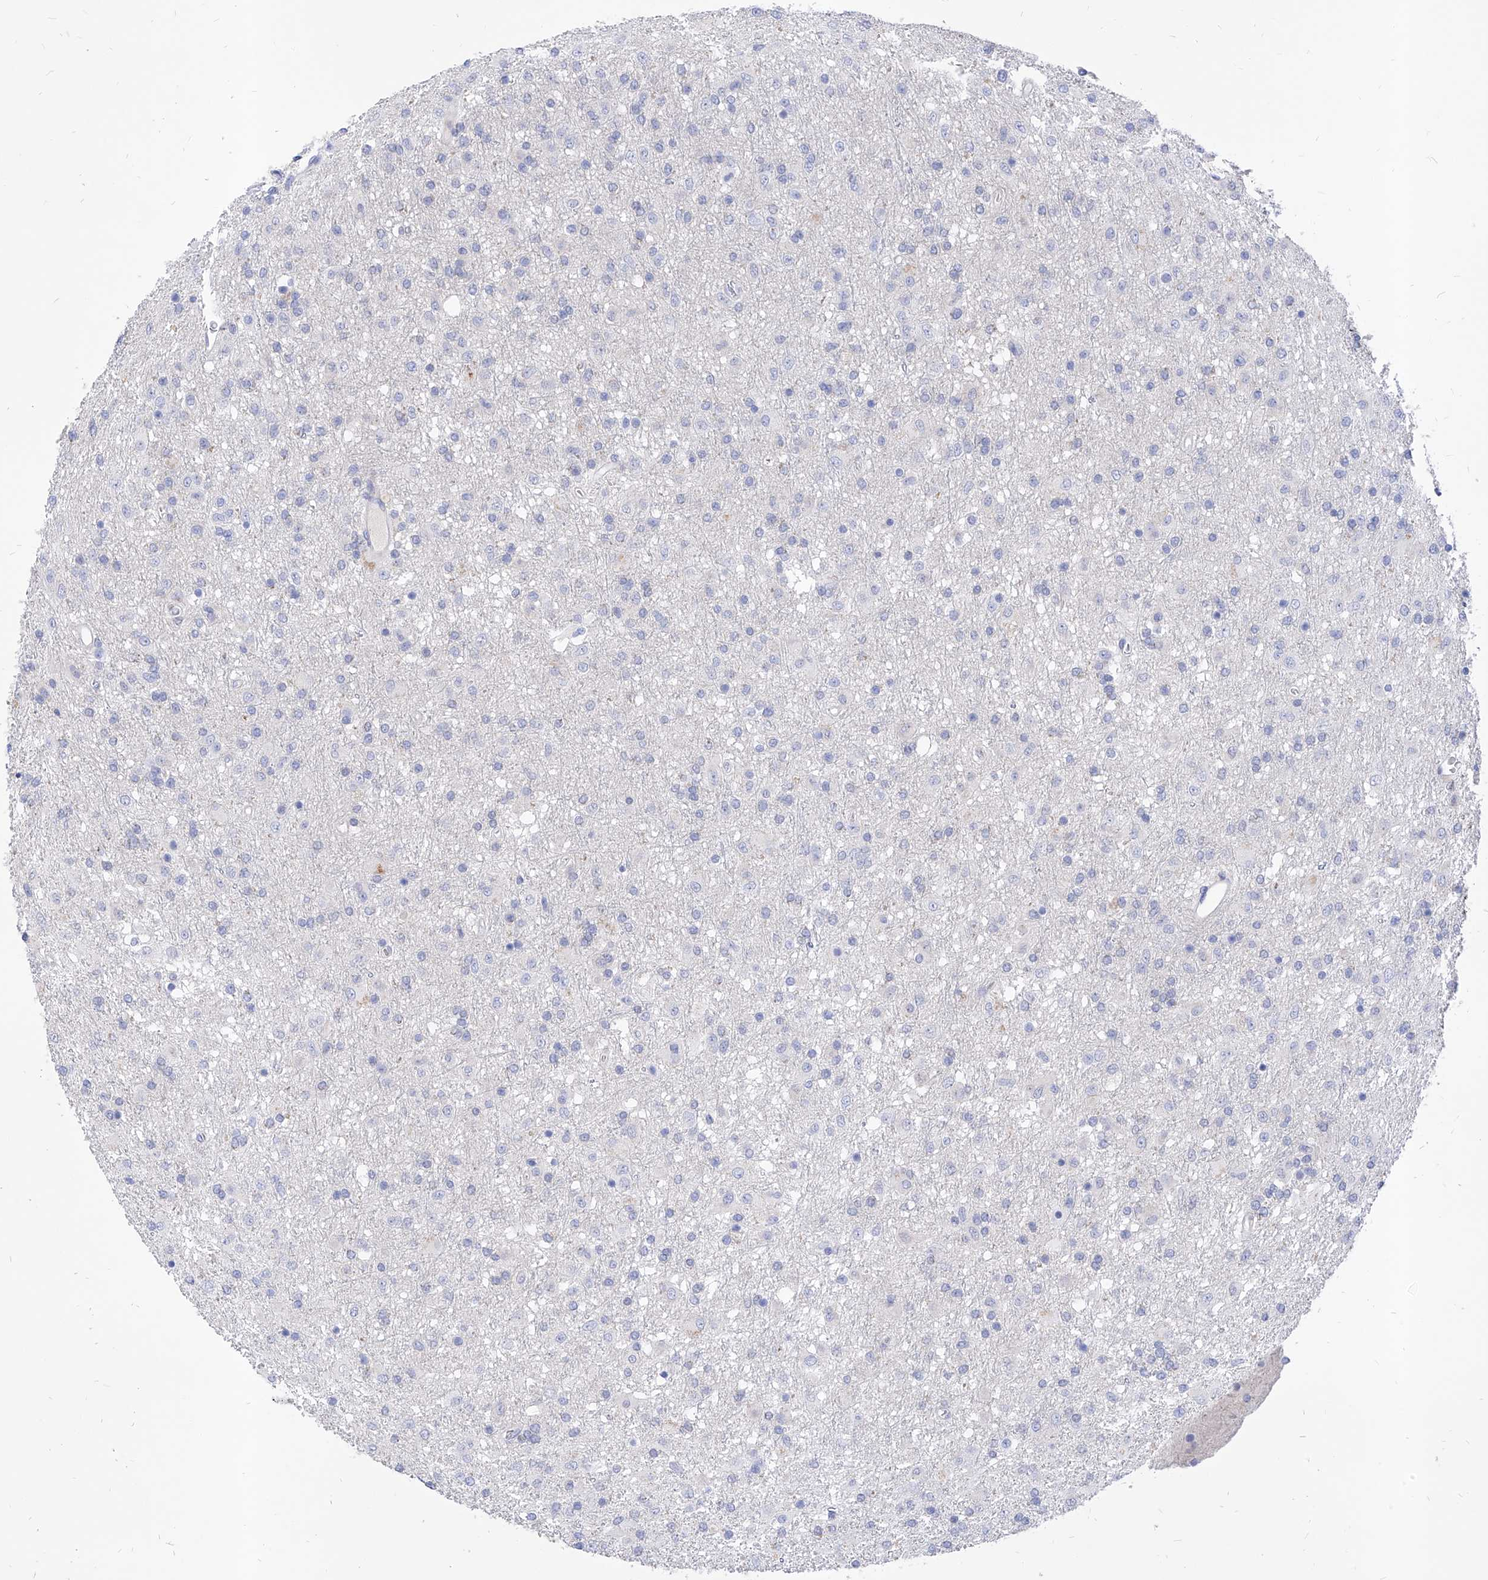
{"staining": {"intensity": "negative", "quantity": "none", "location": "none"}, "tissue": "glioma", "cell_type": "Tumor cells", "image_type": "cancer", "snomed": [{"axis": "morphology", "description": "Glioma, malignant, Low grade"}, {"axis": "topography", "description": "Brain"}], "caption": "Immunohistochemical staining of human malignant glioma (low-grade) demonstrates no significant expression in tumor cells. The staining is performed using DAB (3,3'-diaminobenzidine) brown chromogen with nuclei counter-stained in using hematoxylin.", "gene": "VAX1", "patient": {"sex": "male", "age": 65}}